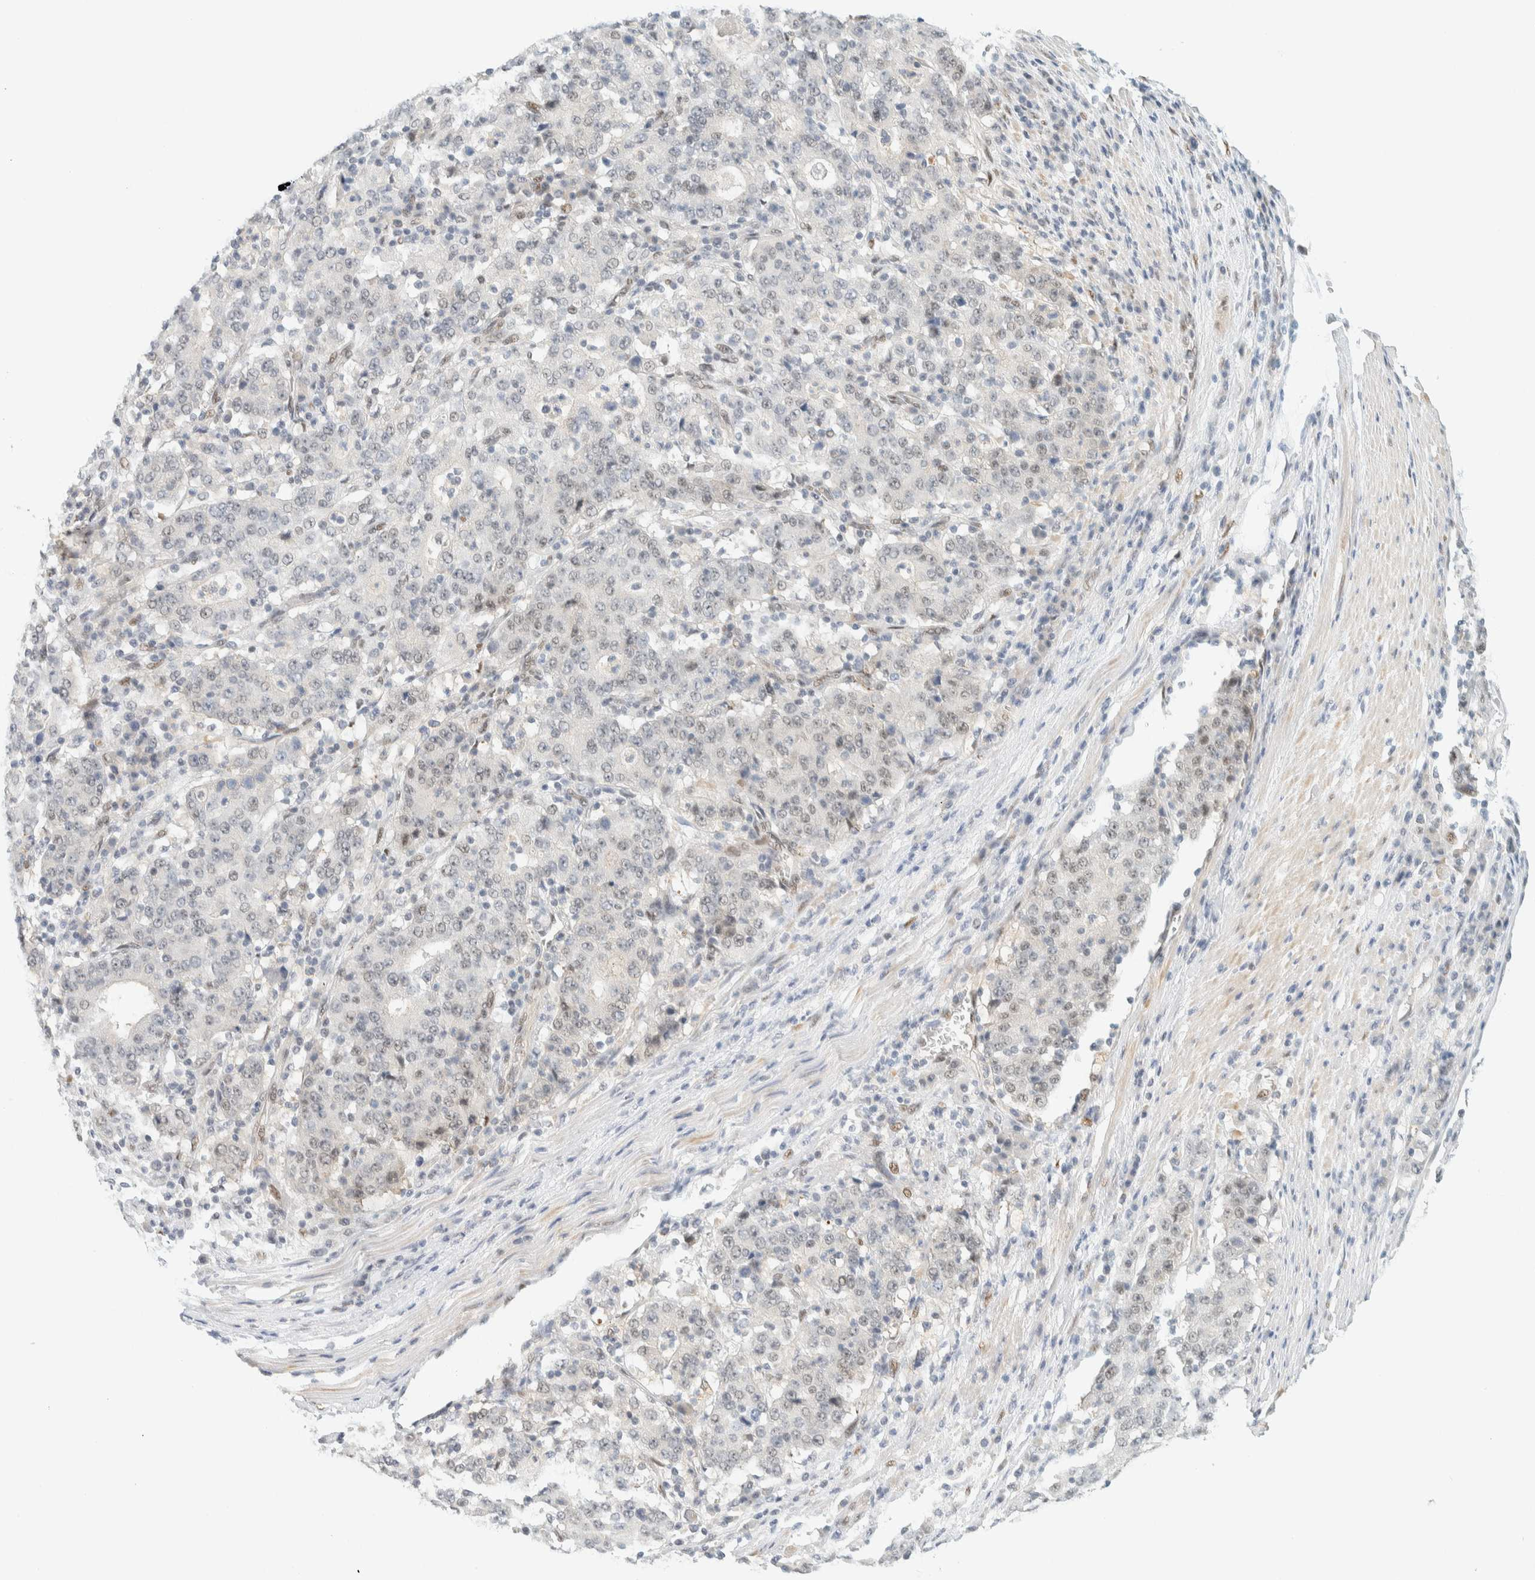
{"staining": {"intensity": "negative", "quantity": "none", "location": "none"}, "tissue": "stomach cancer", "cell_type": "Tumor cells", "image_type": "cancer", "snomed": [{"axis": "morphology", "description": "Adenocarcinoma, NOS"}, {"axis": "topography", "description": "Stomach"}], "caption": "This is an immunohistochemistry micrograph of human adenocarcinoma (stomach). There is no expression in tumor cells.", "gene": "ZNF683", "patient": {"sex": "male", "age": 59}}